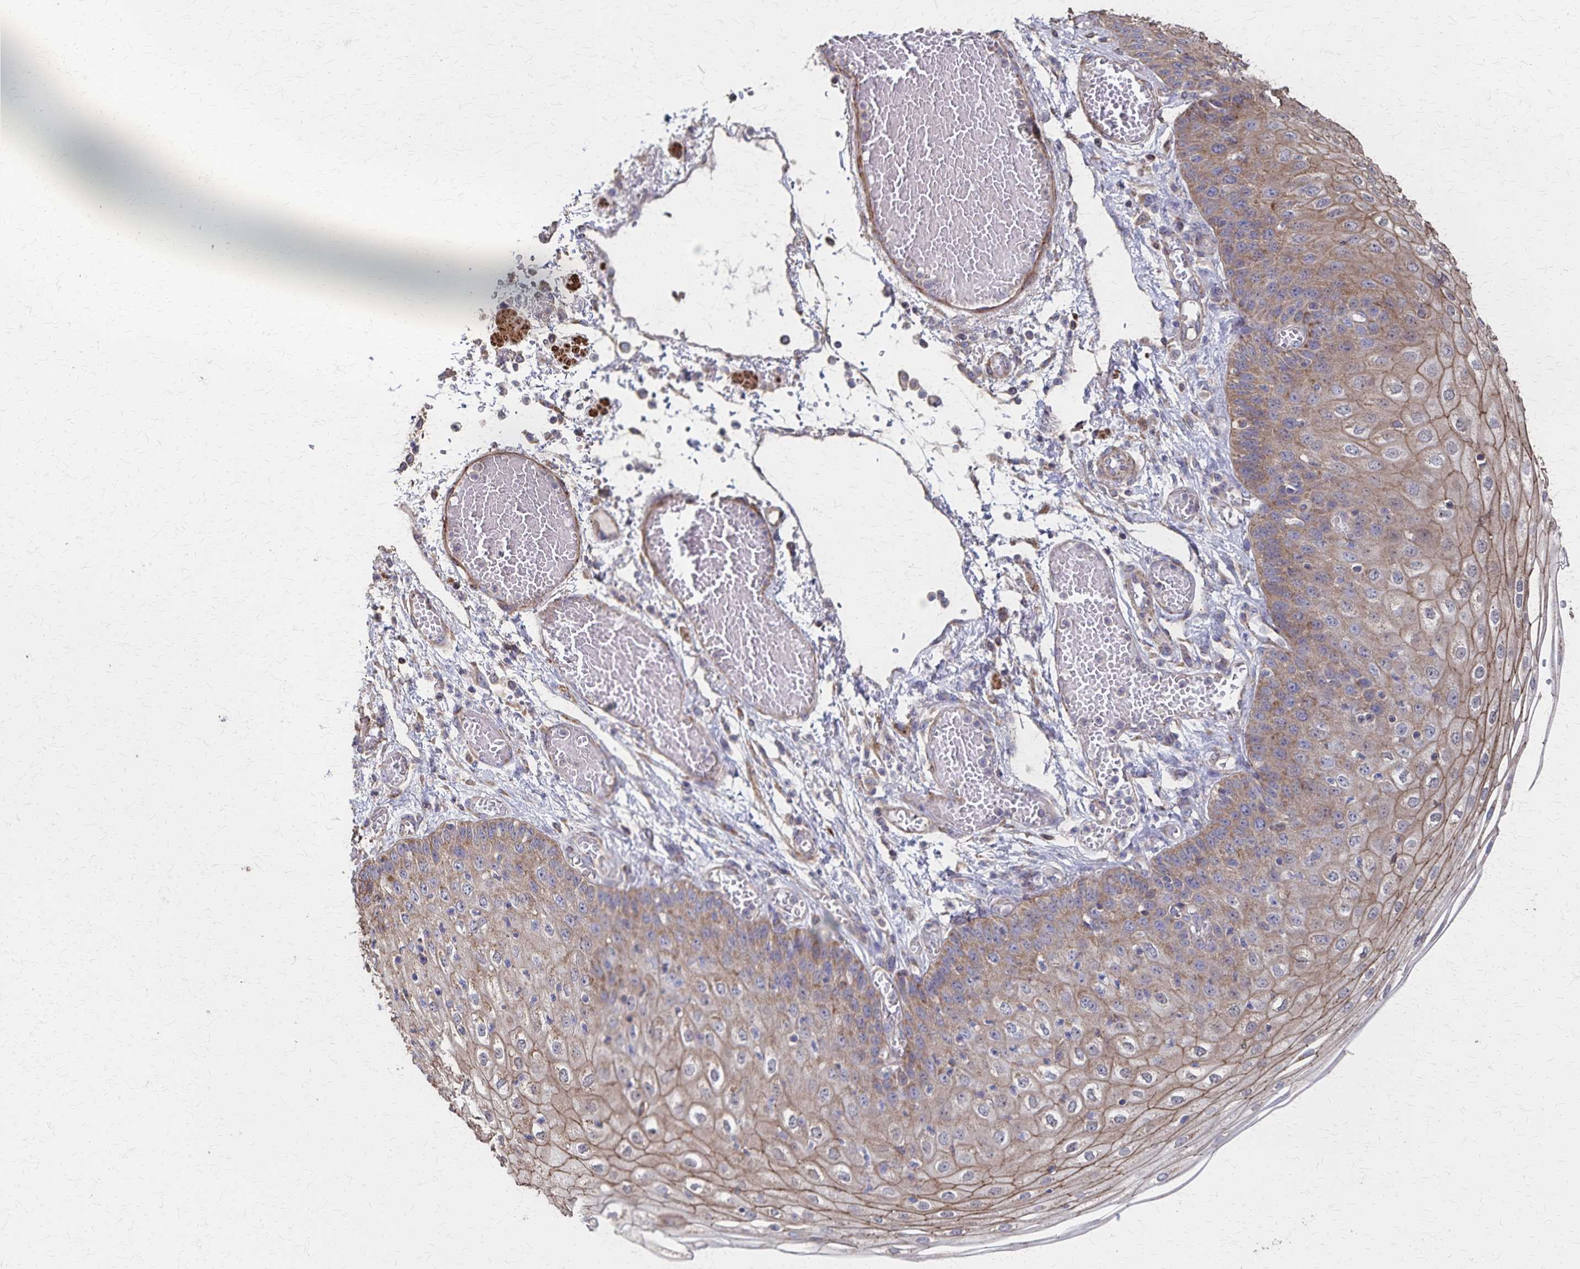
{"staining": {"intensity": "moderate", "quantity": "25%-75%", "location": "cytoplasmic/membranous,nuclear"}, "tissue": "esophagus", "cell_type": "Squamous epithelial cells", "image_type": "normal", "snomed": [{"axis": "morphology", "description": "Normal tissue, NOS"}, {"axis": "morphology", "description": "Adenocarcinoma, NOS"}, {"axis": "topography", "description": "Esophagus"}], "caption": "Immunohistochemical staining of benign human esophagus exhibits medium levels of moderate cytoplasmic/membranous,nuclear positivity in approximately 25%-75% of squamous epithelial cells. (brown staining indicates protein expression, while blue staining denotes nuclei).", "gene": "PGAP2", "patient": {"sex": "male", "age": 81}}